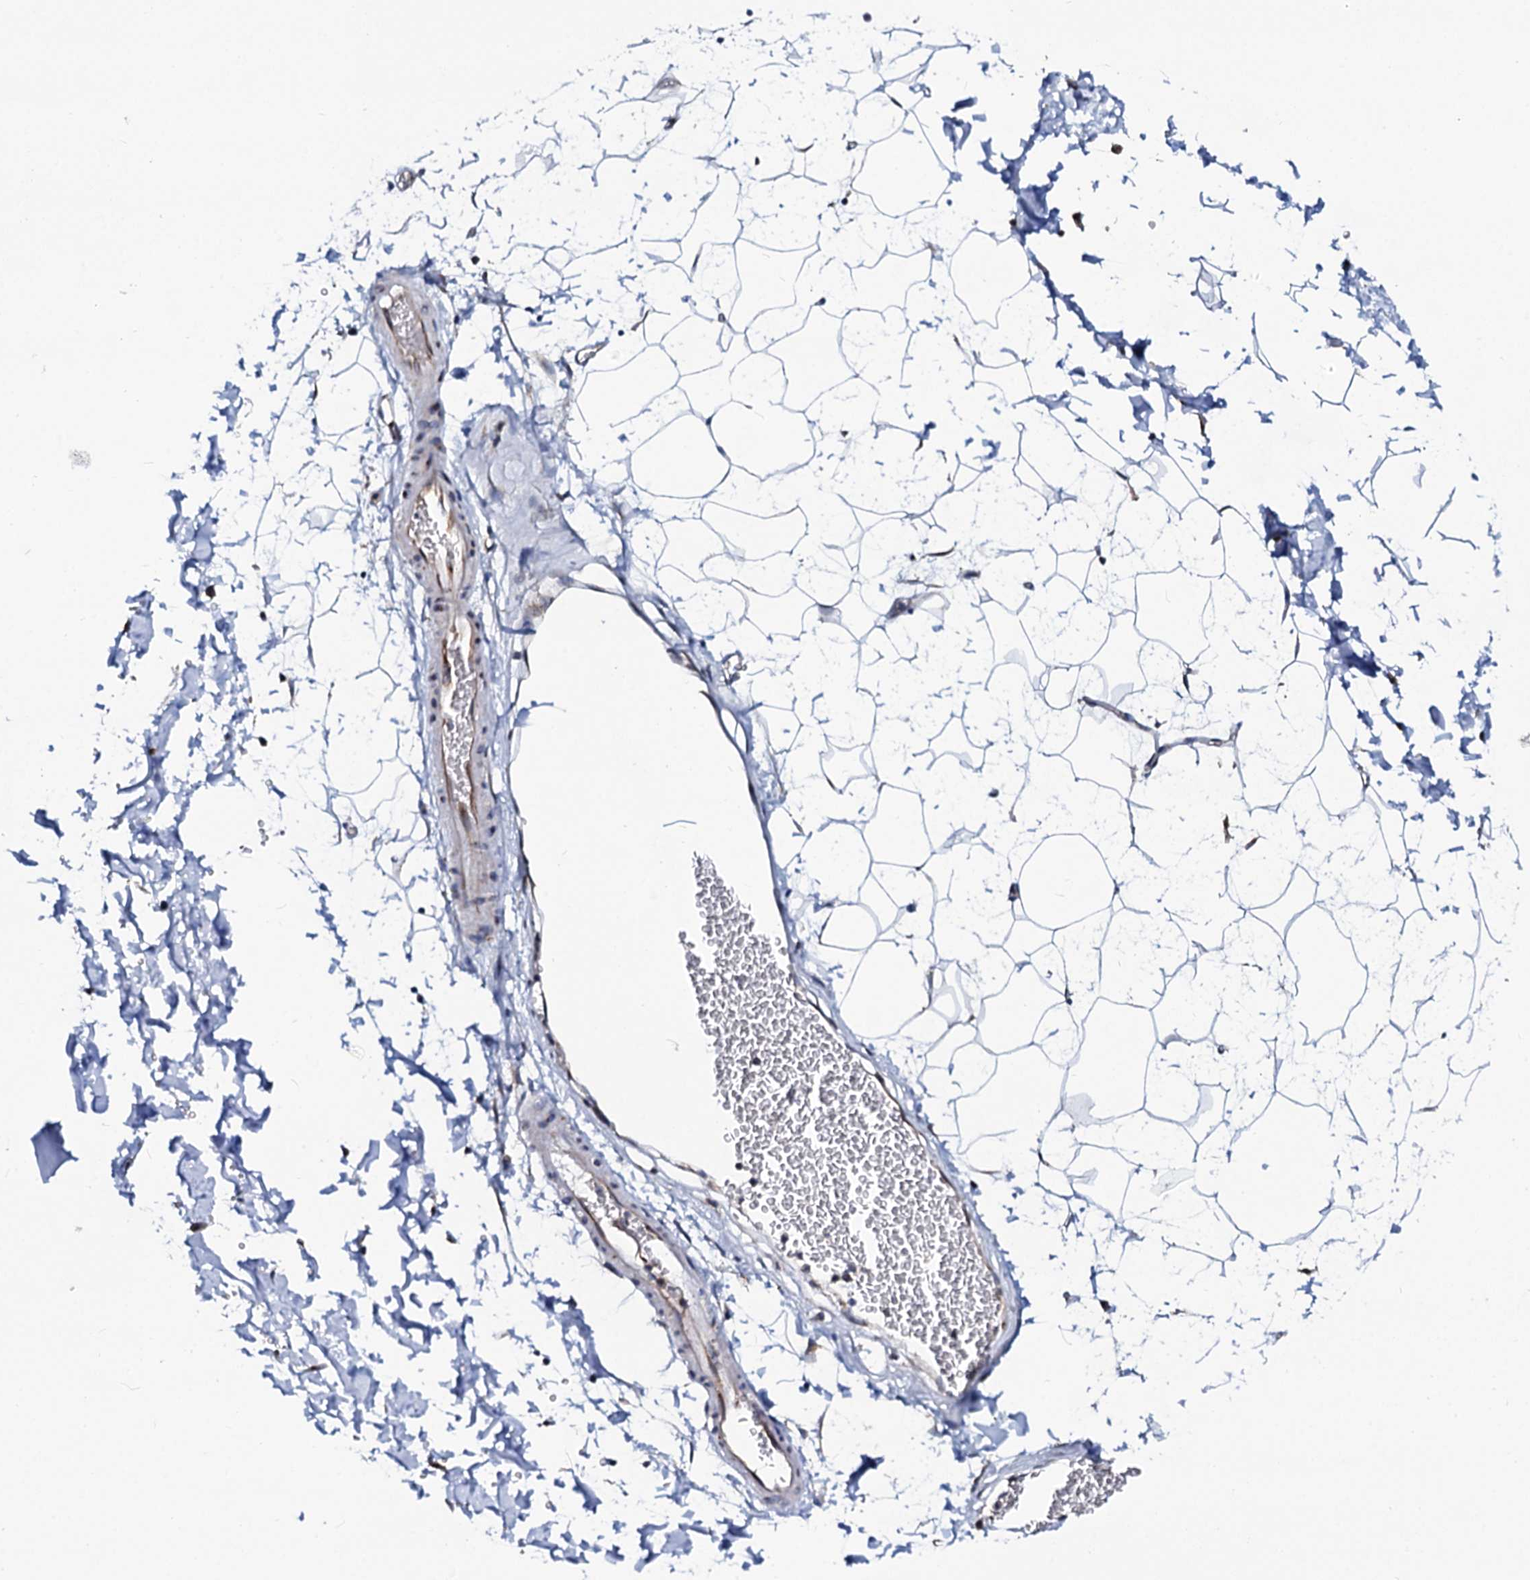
{"staining": {"intensity": "negative", "quantity": "none", "location": "none"}, "tissue": "adipose tissue", "cell_type": "Adipocytes", "image_type": "normal", "snomed": [{"axis": "morphology", "description": "Normal tissue, NOS"}, {"axis": "topography", "description": "Soft tissue"}], "caption": "A high-resolution histopathology image shows immunohistochemistry (IHC) staining of benign adipose tissue, which displays no significant positivity in adipocytes.", "gene": "TMCO3", "patient": {"sex": "male", "age": 72}}